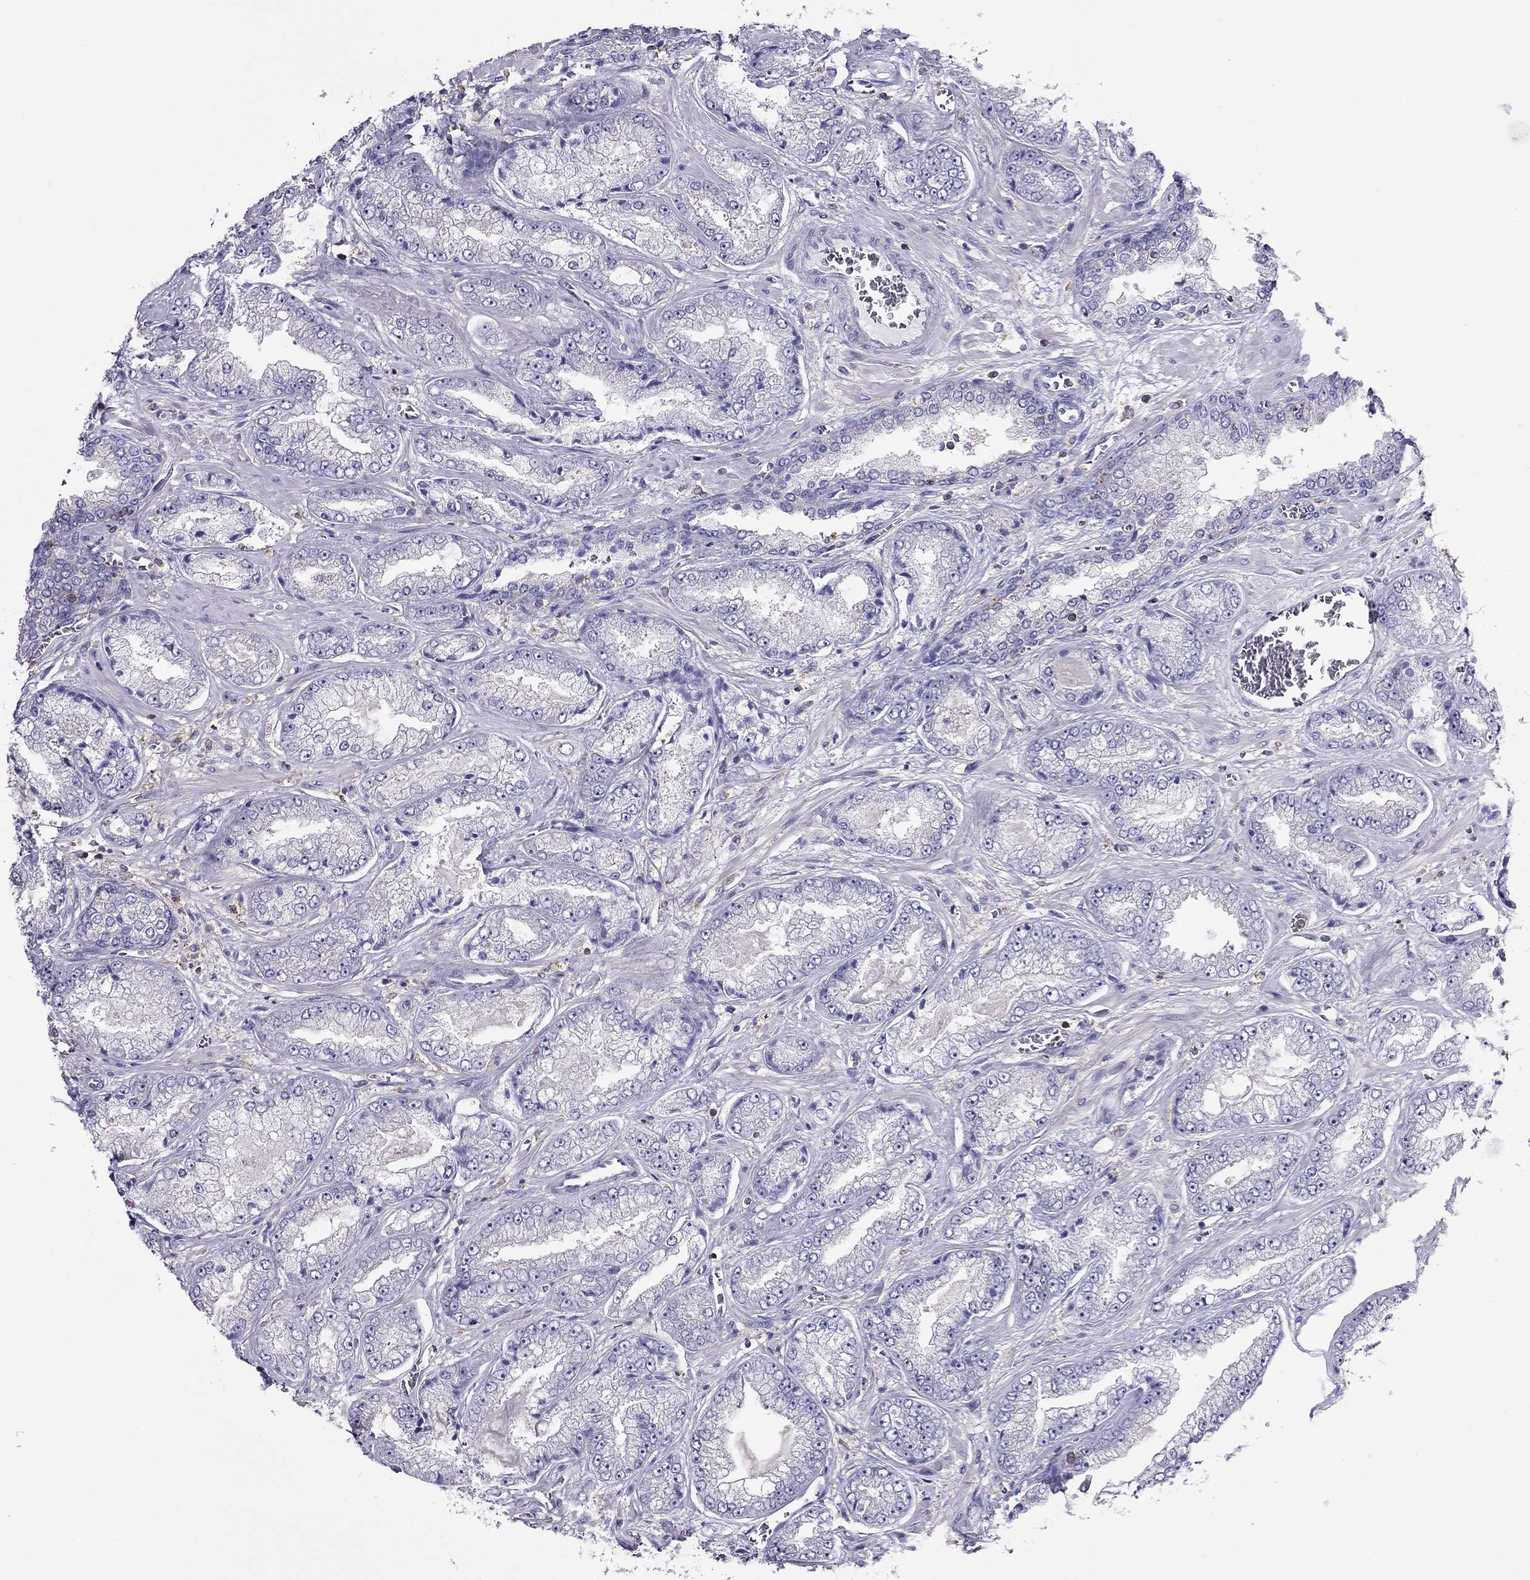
{"staining": {"intensity": "negative", "quantity": "none", "location": "none"}, "tissue": "prostate cancer", "cell_type": "Tumor cells", "image_type": "cancer", "snomed": [{"axis": "morphology", "description": "Adenocarcinoma, Low grade"}, {"axis": "topography", "description": "Prostate"}], "caption": "A photomicrograph of prostate cancer (low-grade adenocarcinoma) stained for a protein demonstrates no brown staining in tumor cells.", "gene": "TEX22", "patient": {"sex": "male", "age": 57}}